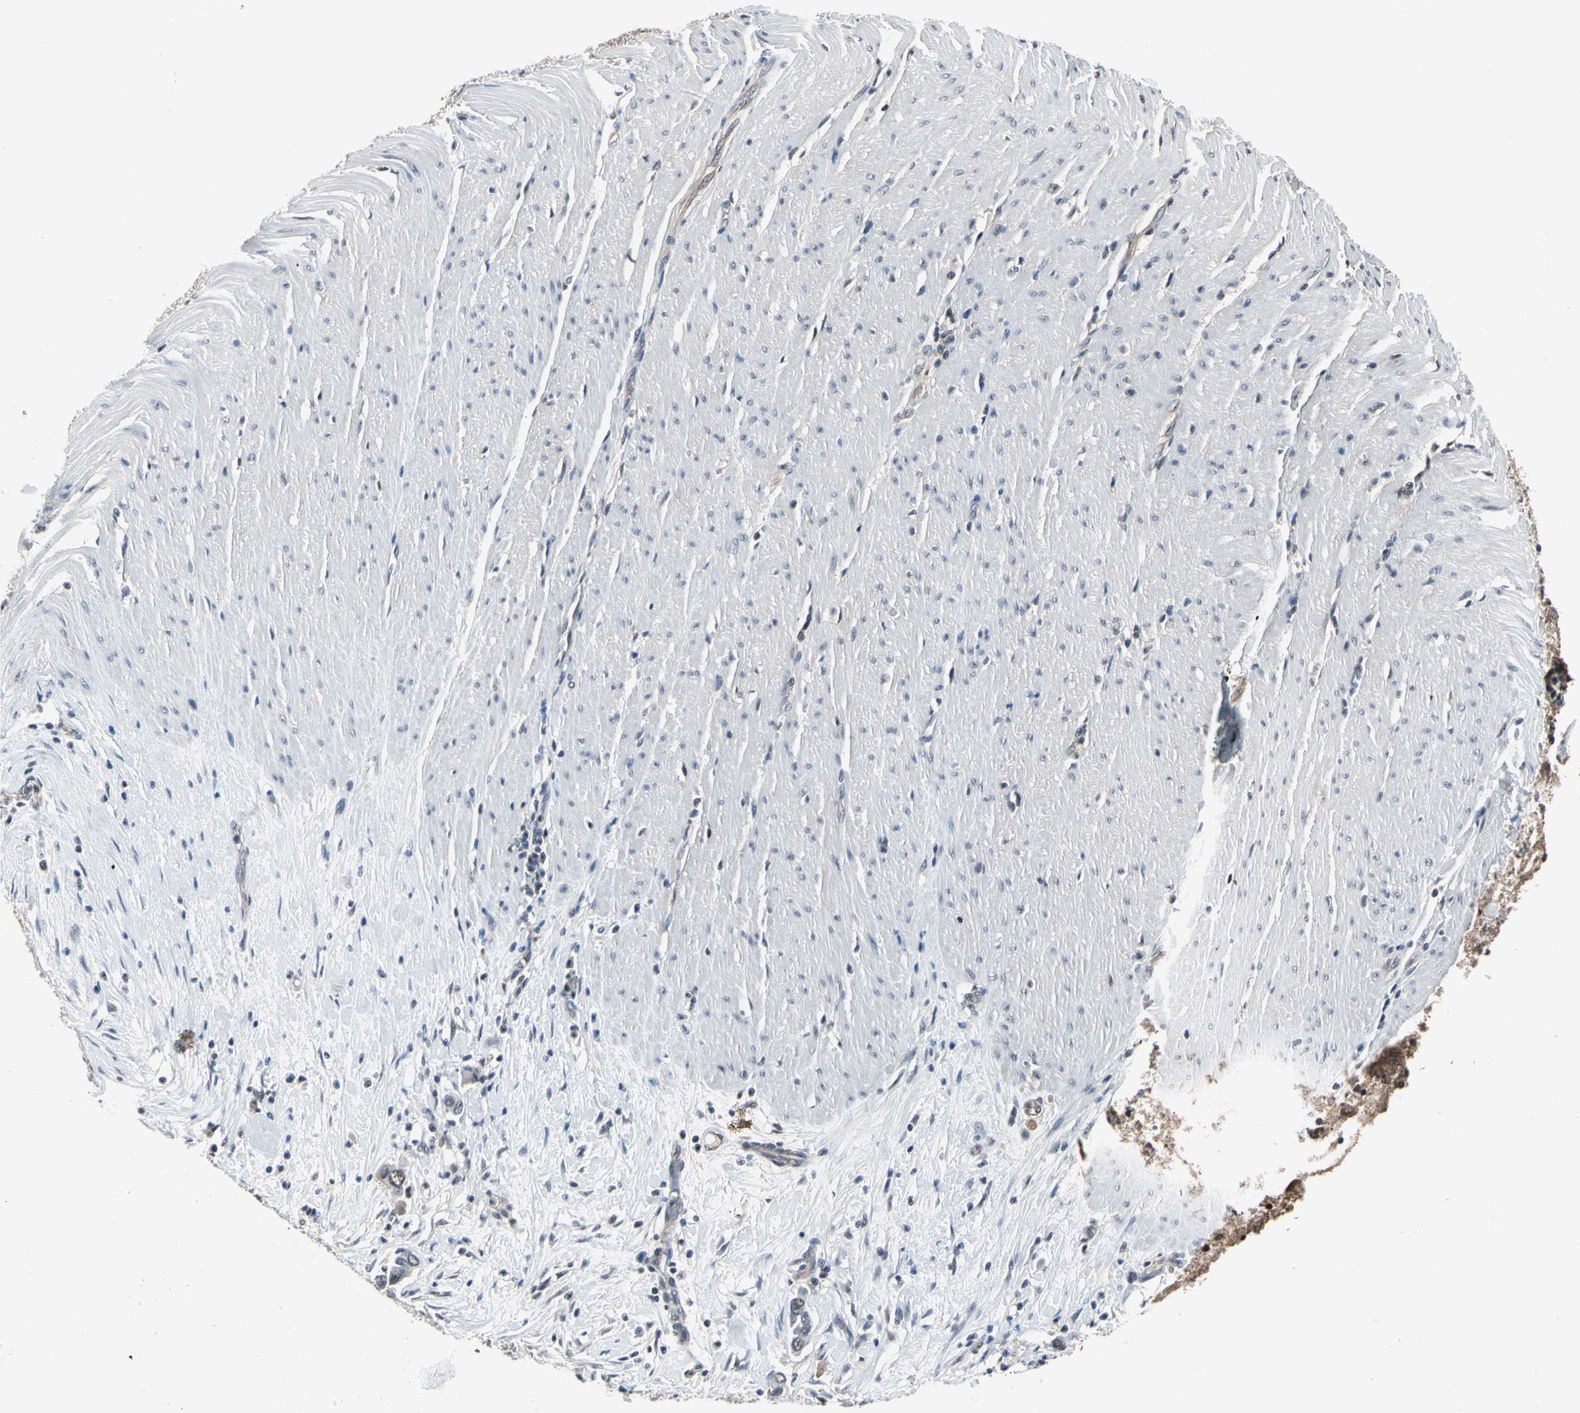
{"staining": {"intensity": "negative", "quantity": "none", "location": "none"}, "tissue": "pancreatic cancer", "cell_type": "Tumor cells", "image_type": "cancer", "snomed": [{"axis": "morphology", "description": "Adenocarcinoma, NOS"}, {"axis": "topography", "description": "Pancreas"}], "caption": "Pancreatic cancer (adenocarcinoma) was stained to show a protein in brown. There is no significant staining in tumor cells.", "gene": "PSMA2", "patient": {"sex": "female", "age": 57}}